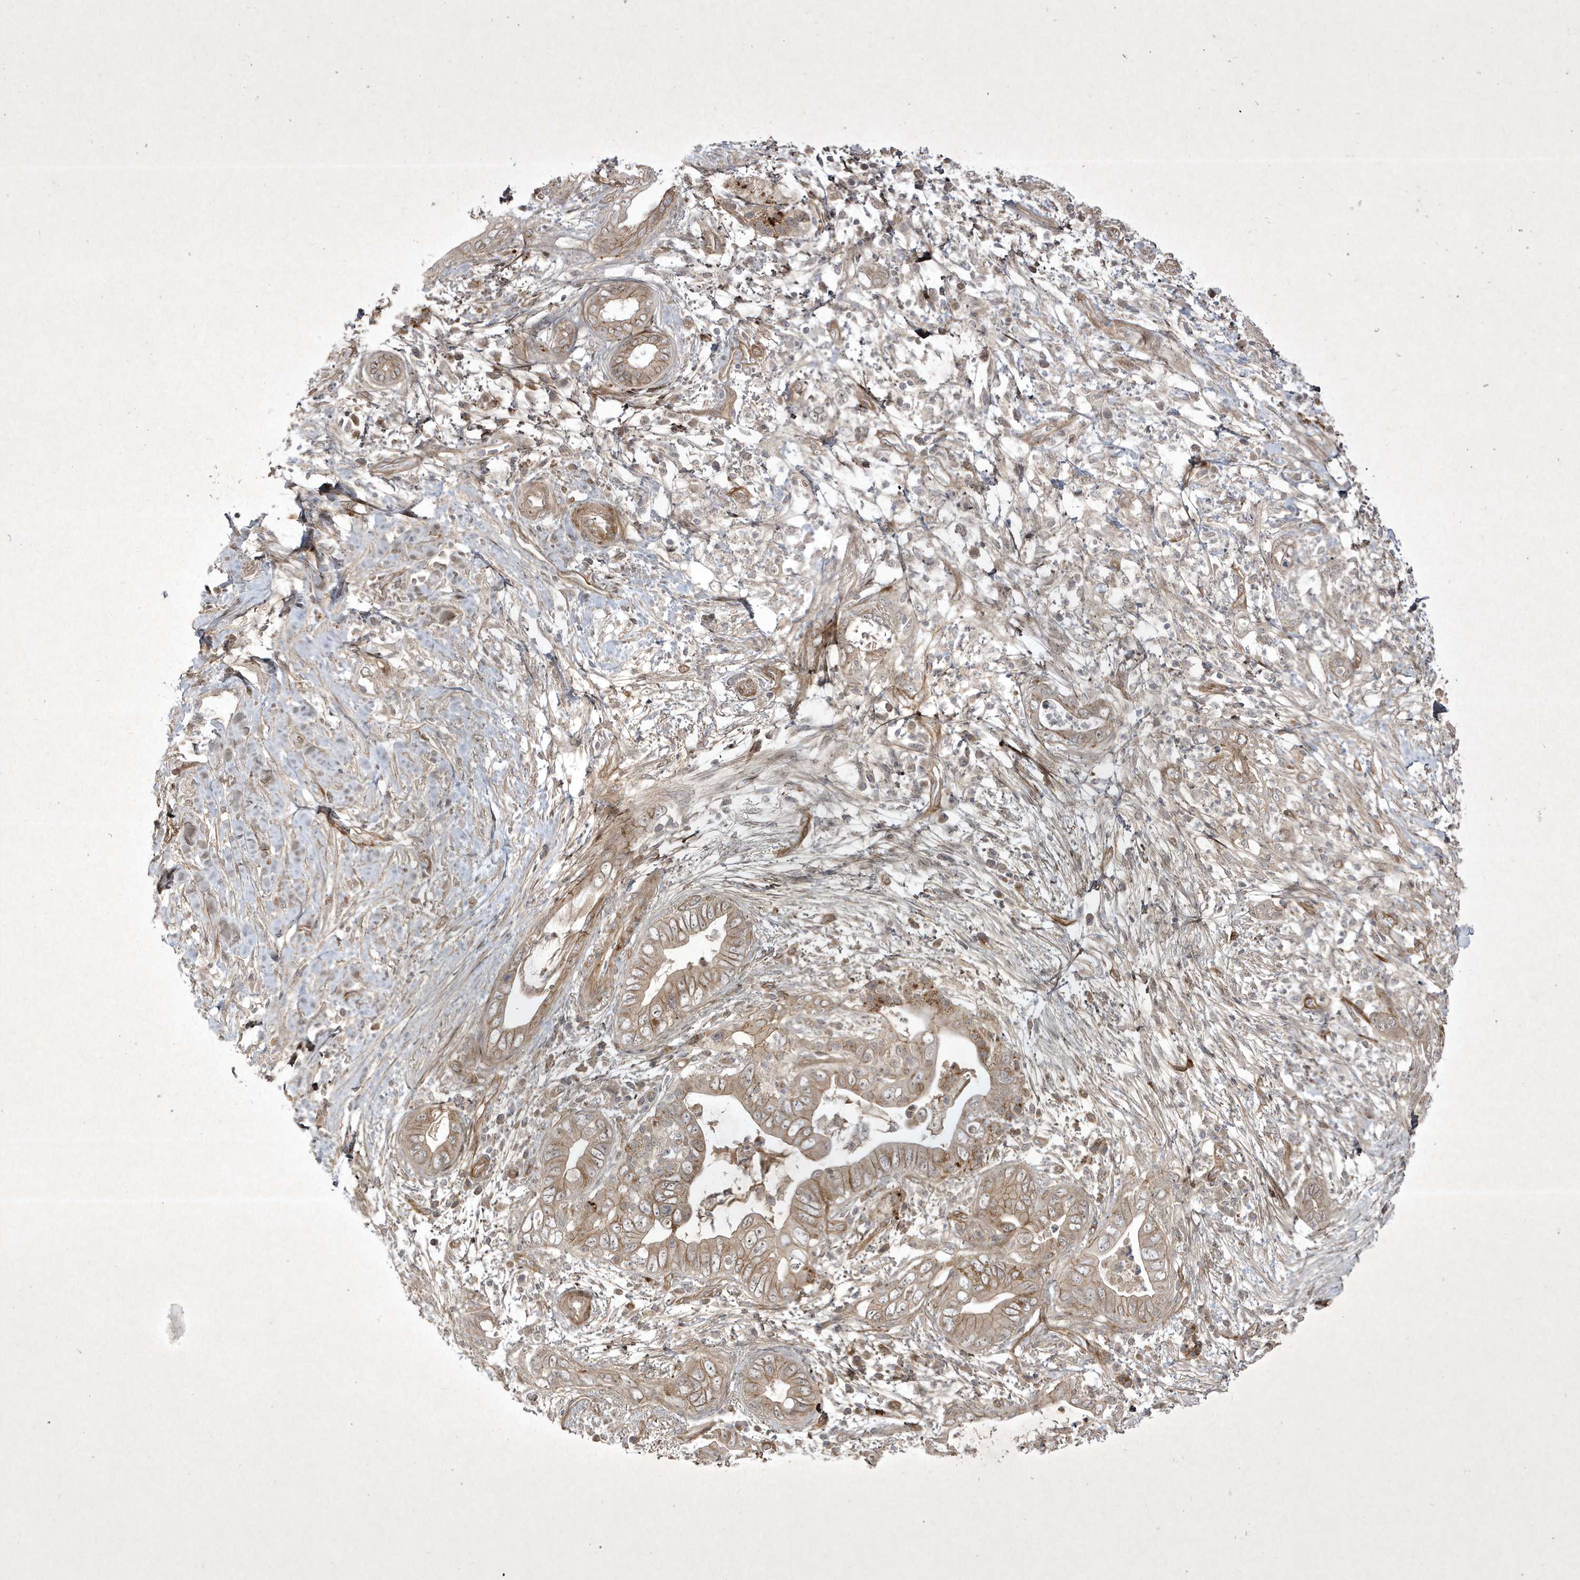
{"staining": {"intensity": "weak", "quantity": "25%-75%", "location": "cytoplasmic/membranous"}, "tissue": "pancreatic cancer", "cell_type": "Tumor cells", "image_type": "cancer", "snomed": [{"axis": "morphology", "description": "Adenocarcinoma, NOS"}, {"axis": "topography", "description": "Pancreas"}], "caption": "A histopathology image of human pancreatic adenocarcinoma stained for a protein shows weak cytoplasmic/membranous brown staining in tumor cells. (Brightfield microscopy of DAB IHC at high magnification).", "gene": "FAM83C", "patient": {"sex": "male", "age": 75}}